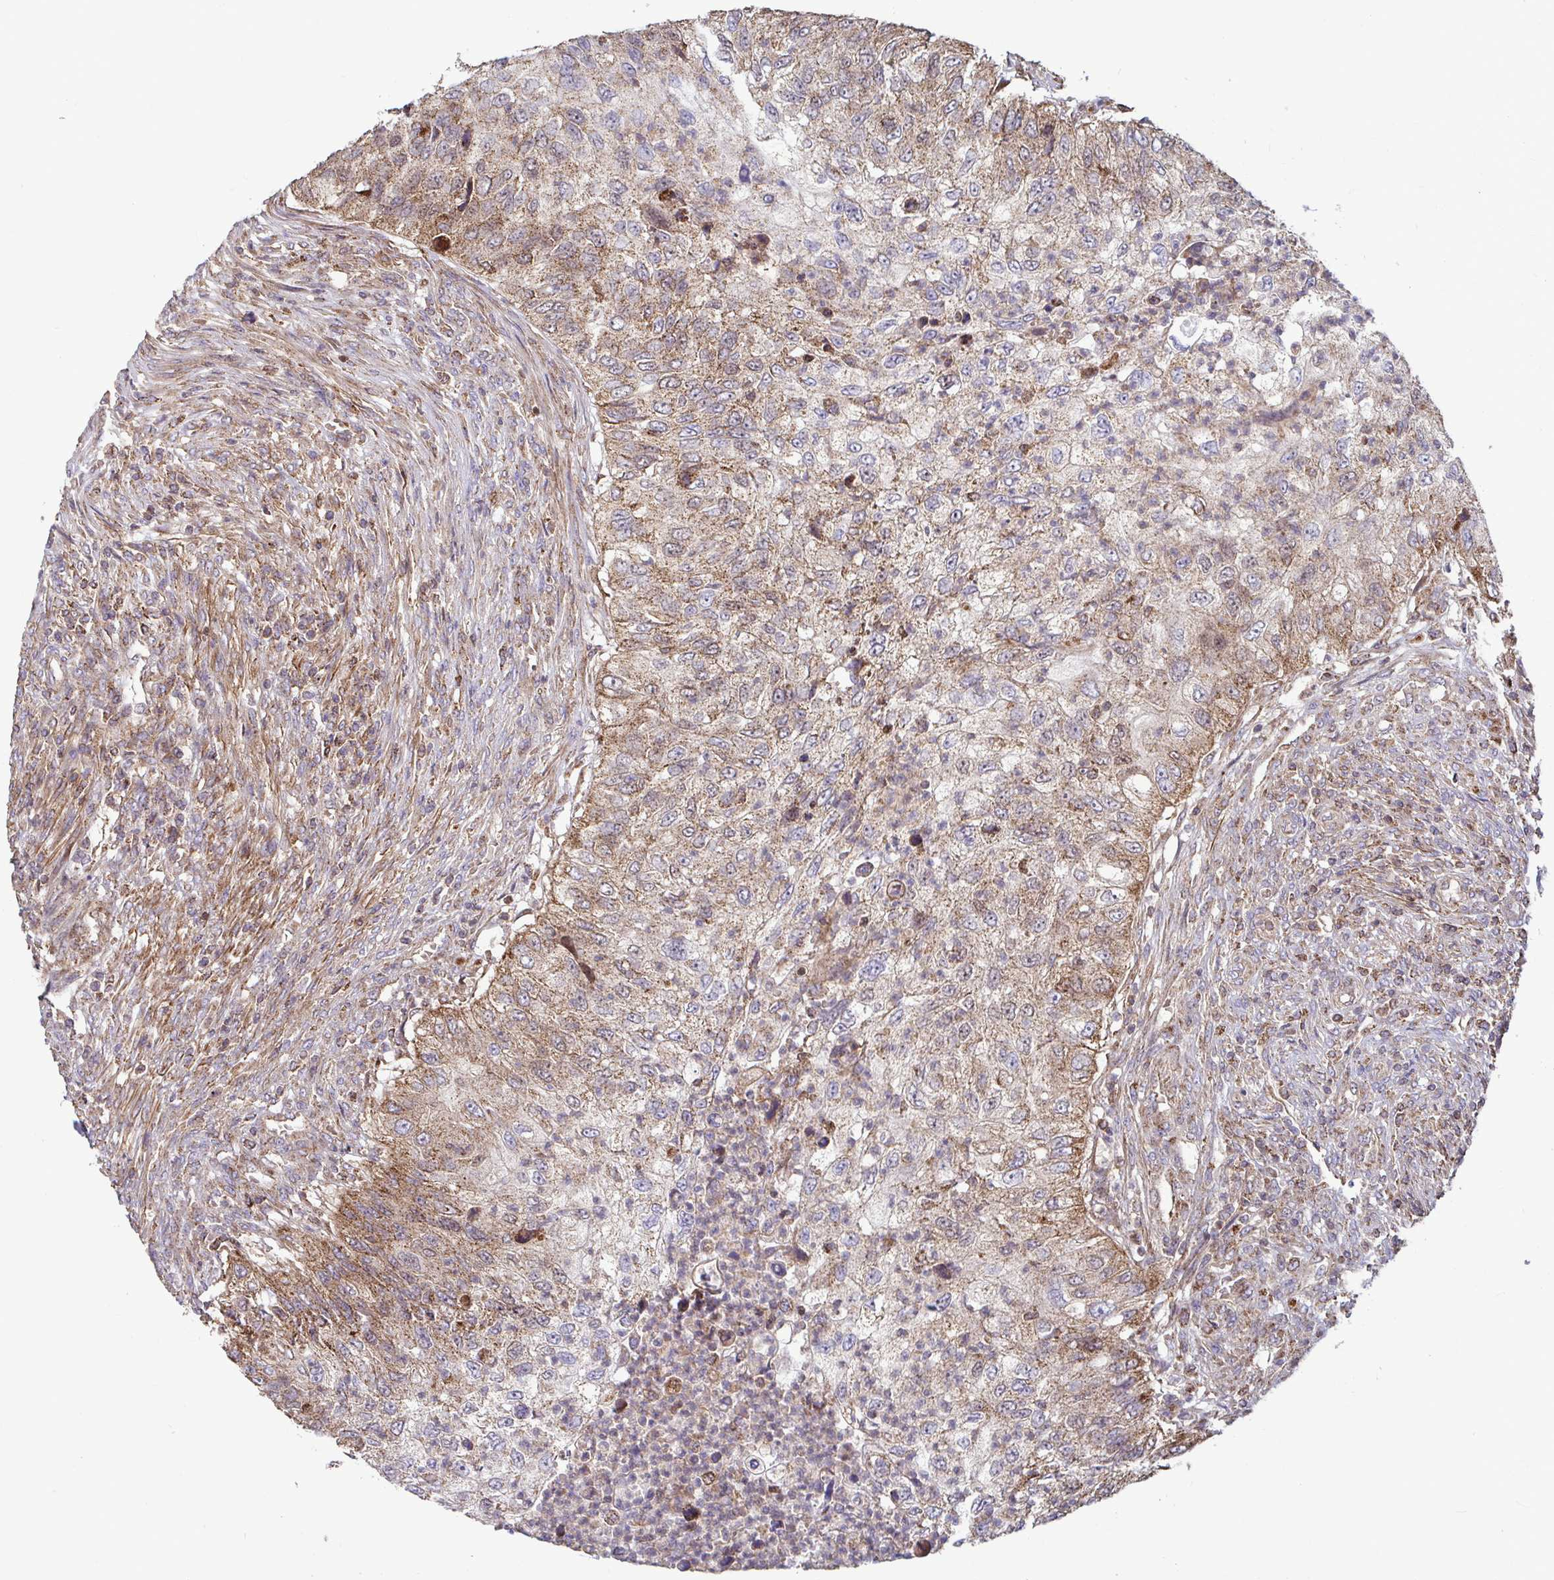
{"staining": {"intensity": "moderate", "quantity": ">75%", "location": "cytoplasmic/membranous"}, "tissue": "urothelial cancer", "cell_type": "Tumor cells", "image_type": "cancer", "snomed": [{"axis": "morphology", "description": "Urothelial carcinoma, High grade"}, {"axis": "topography", "description": "Urinary bladder"}], "caption": "Immunohistochemical staining of high-grade urothelial carcinoma demonstrates medium levels of moderate cytoplasmic/membranous protein staining in about >75% of tumor cells.", "gene": "SPRY1", "patient": {"sex": "female", "age": 60}}